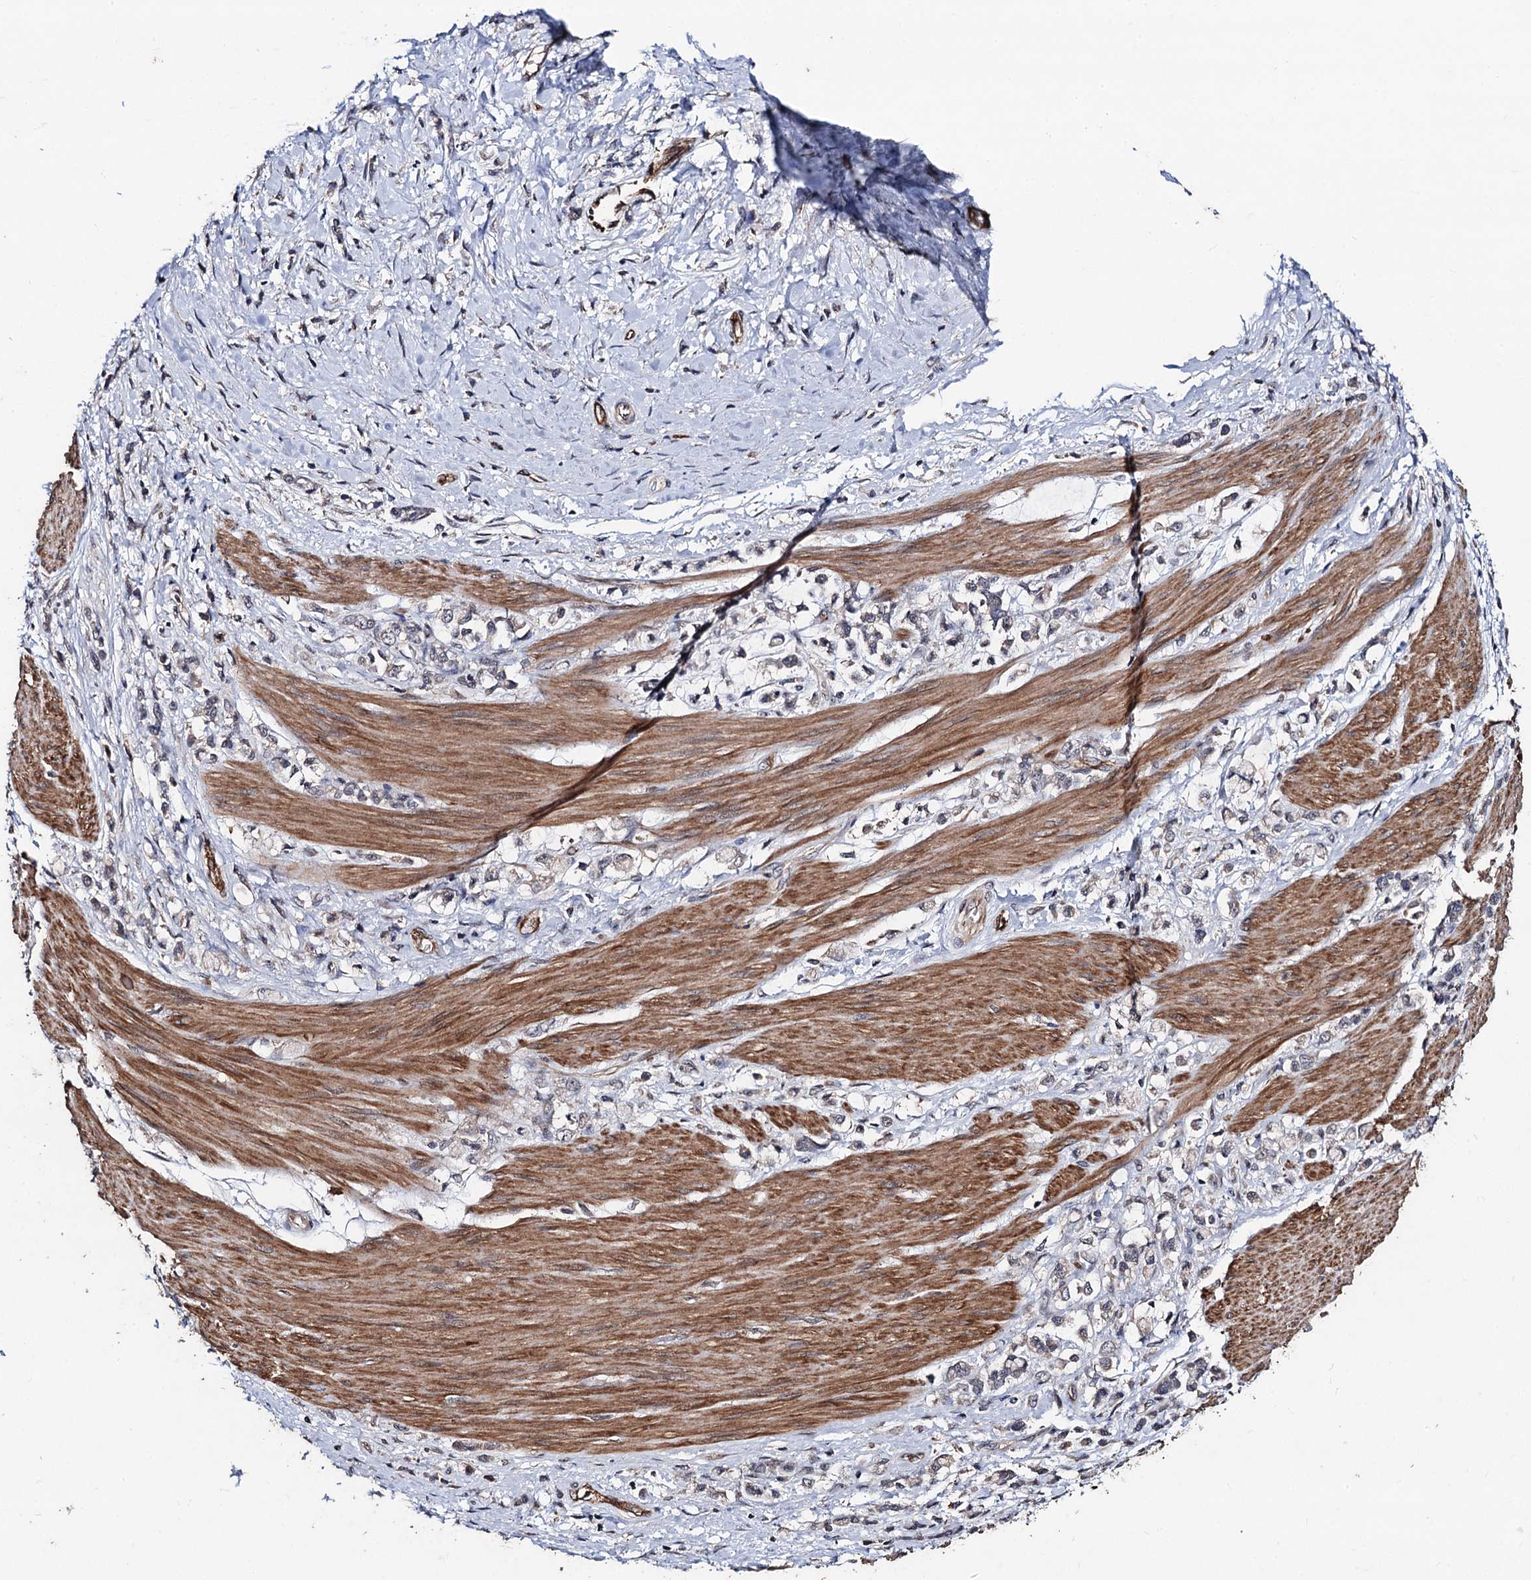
{"staining": {"intensity": "weak", "quantity": "<25%", "location": "cytoplasmic/membranous"}, "tissue": "stomach cancer", "cell_type": "Tumor cells", "image_type": "cancer", "snomed": [{"axis": "morphology", "description": "Adenocarcinoma, NOS"}, {"axis": "topography", "description": "Stomach"}], "caption": "Tumor cells are negative for brown protein staining in stomach cancer (adenocarcinoma). The staining is performed using DAB brown chromogen with nuclei counter-stained in using hematoxylin.", "gene": "PPTC7", "patient": {"sex": "female", "age": 60}}